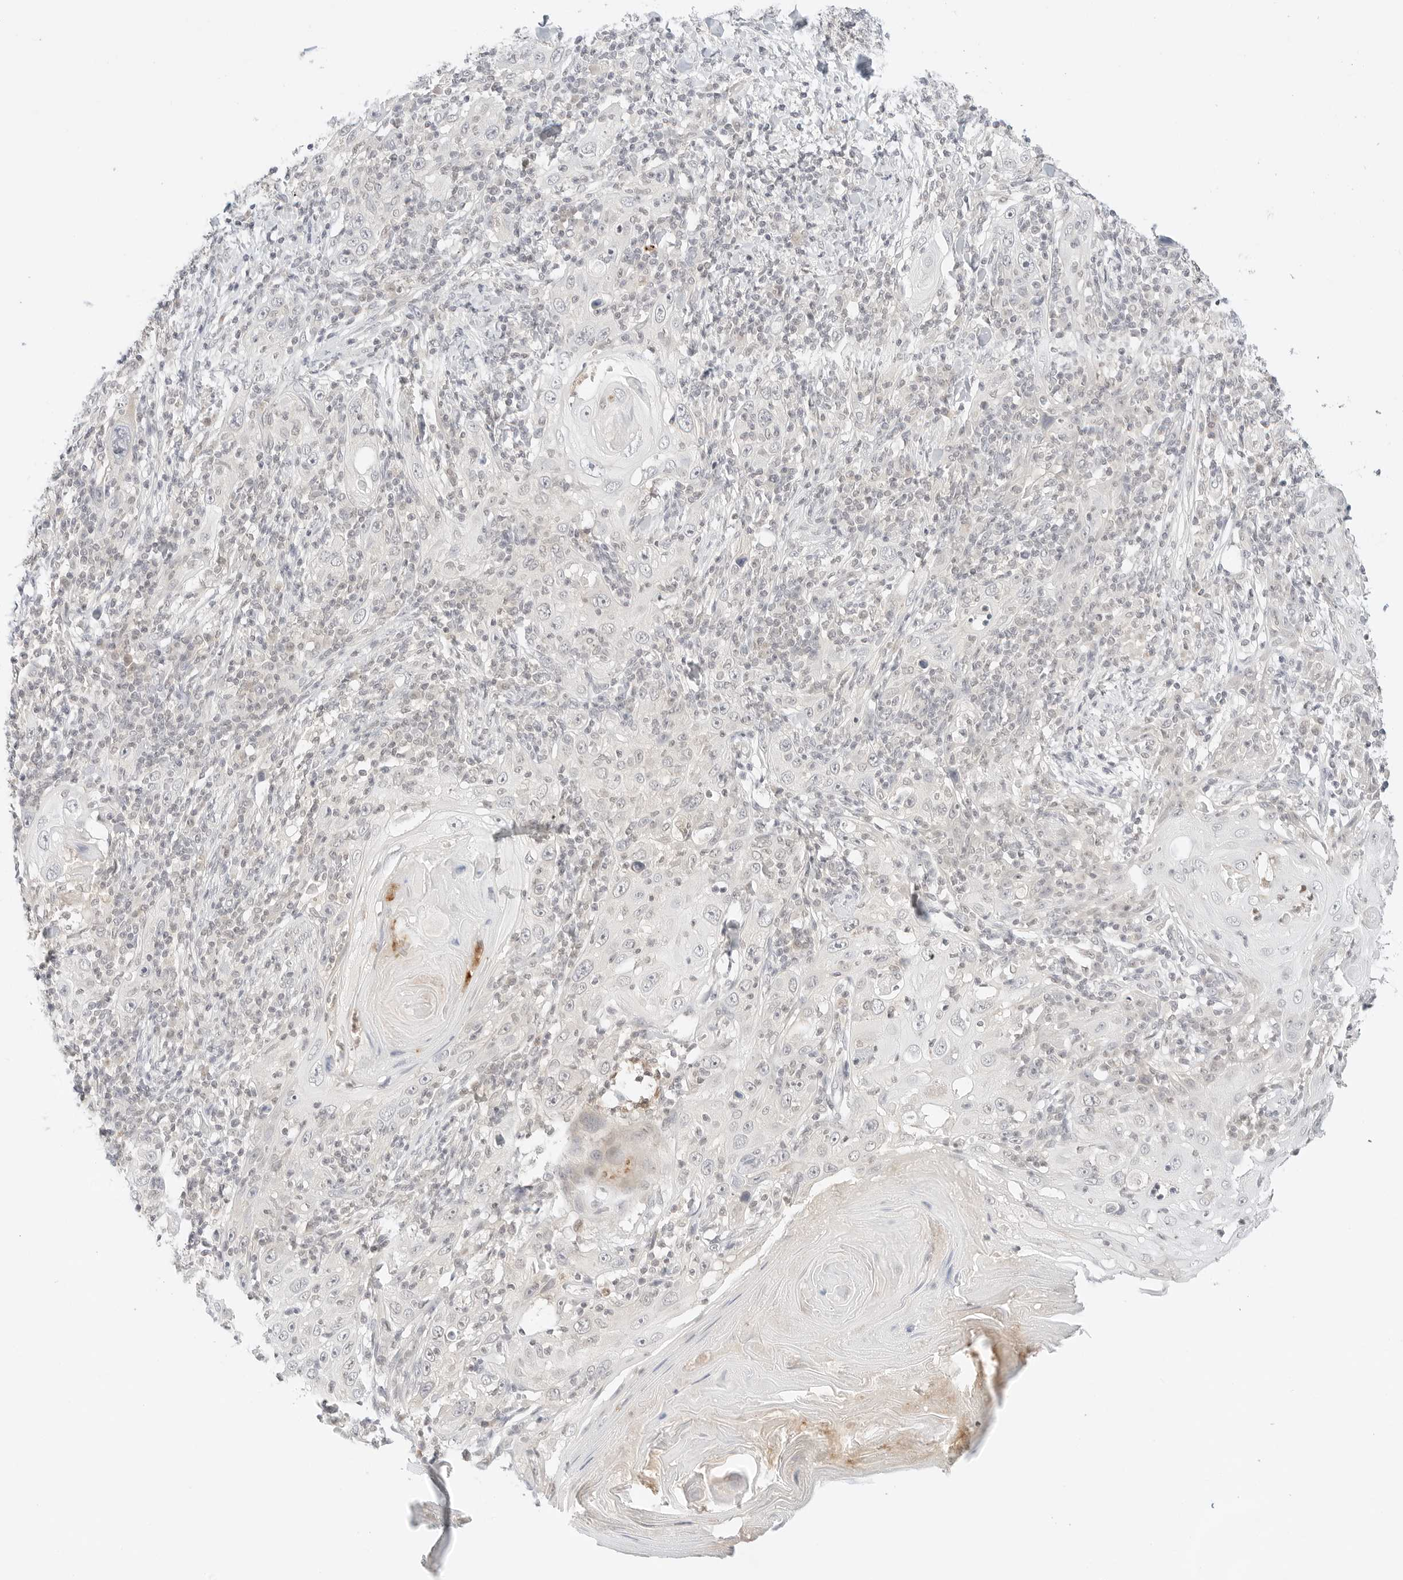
{"staining": {"intensity": "negative", "quantity": "none", "location": "none"}, "tissue": "skin cancer", "cell_type": "Tumor cells", "image_type": "cancer", "snomed": [{"axis": "morphology", "description": "Squamous cell carcinoma, NOS"}, {"axis": "topography", "description": "Skin"}], "caption": "IHC photomicrograph of human squamous cell carcinoma (skin) stained for a protein (brown), which exhibits no positivity in tumor cells. (DAB immunohistochemistry with hematoxylin counter stain).", "gene": "GNAS", "patient": {"sex": "female", "age": 88}}